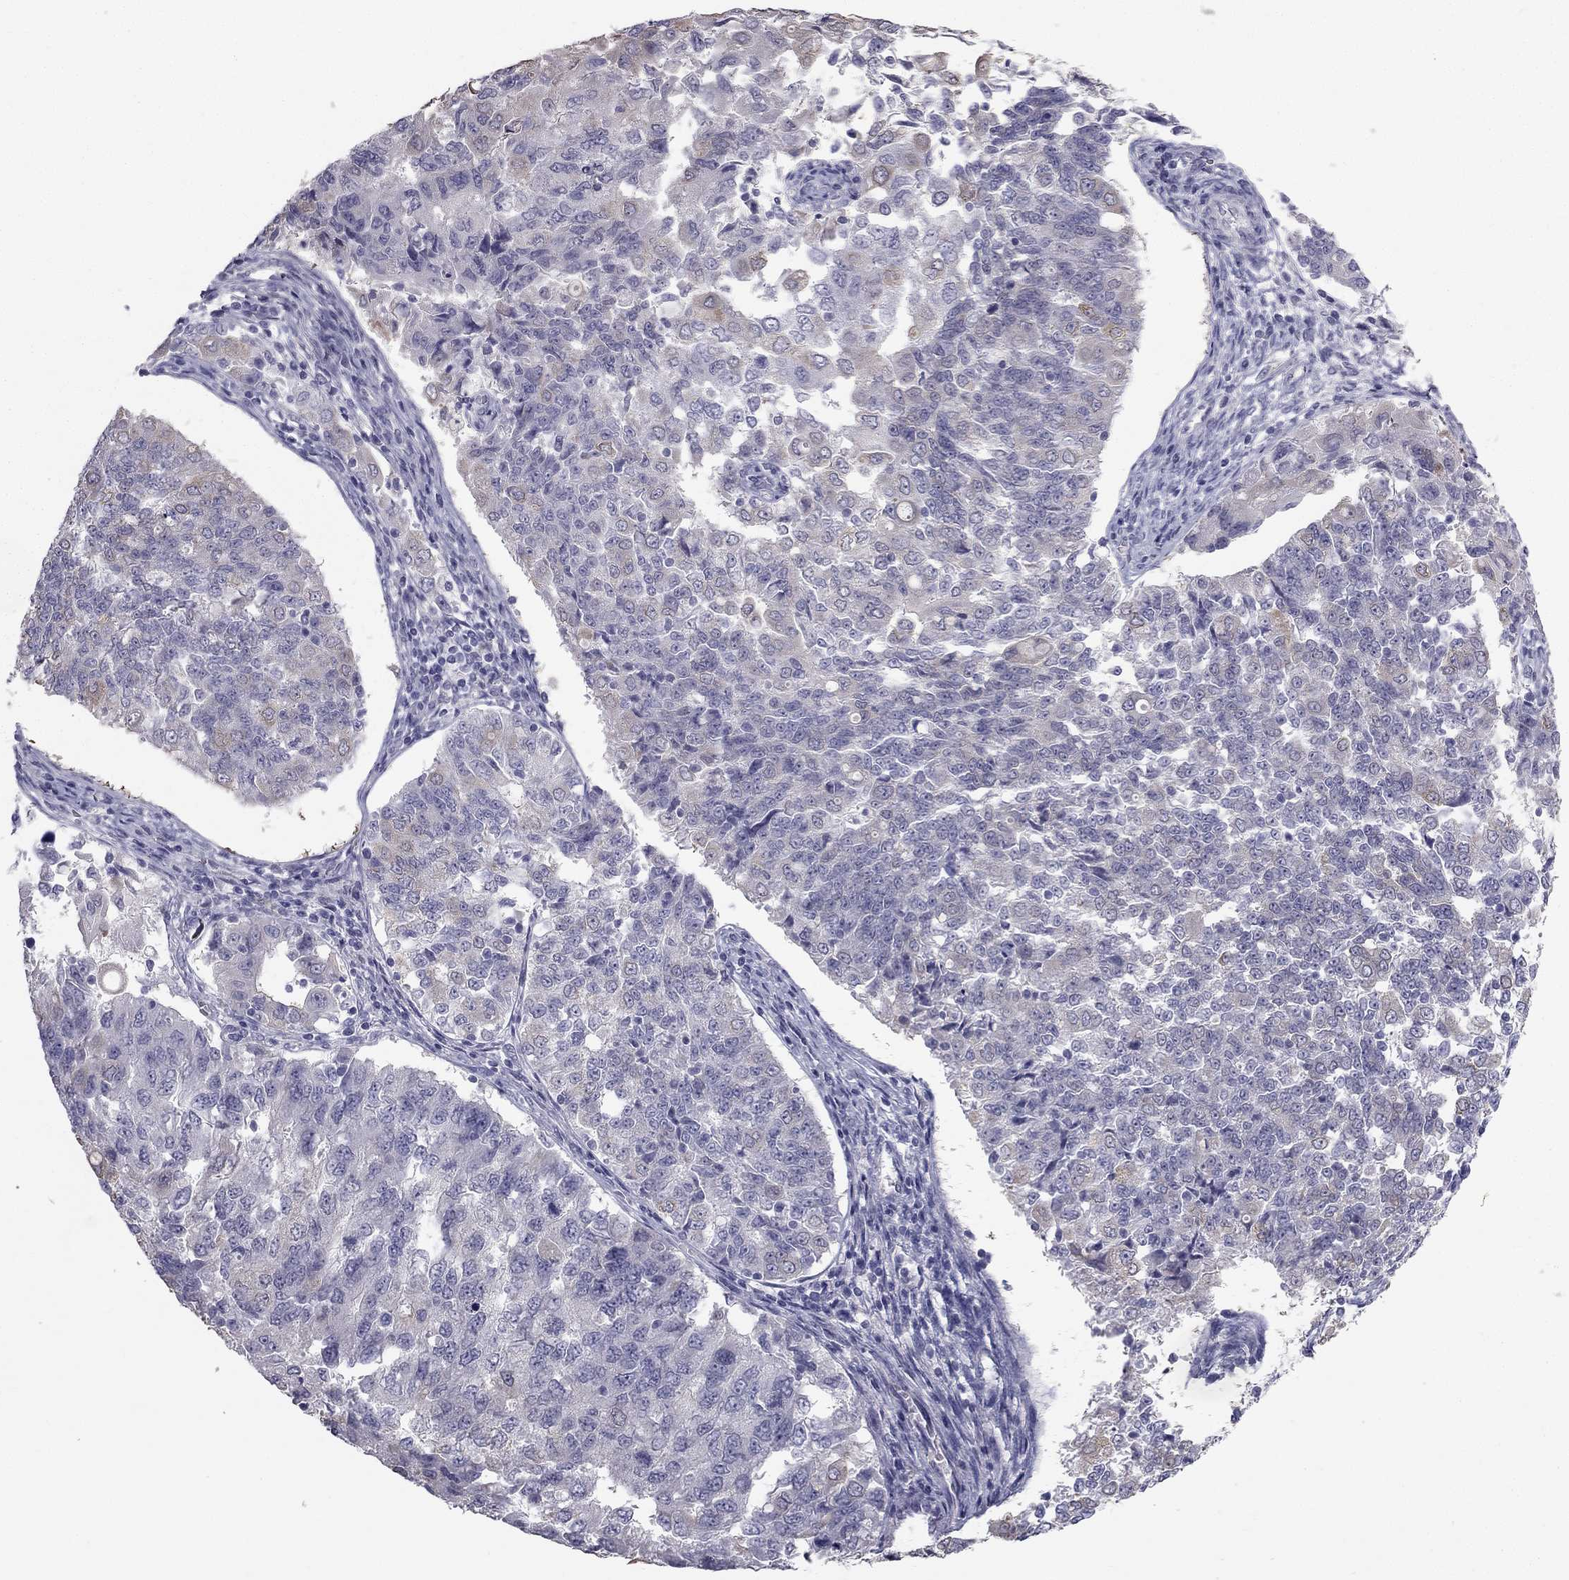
{"staining": {"intensity": "weak", "quantity": "<25%", "location": "cytoplasmic/membranous"}, "tissue": "endometrial cancer", "cell_type": "Tumor cells", "image_type": "cancer", "snomed": [{"axis": "morphology", "description": "Adenocarcinoma, NOS"}, {"axis": "topography", "description": "Endometrium"}], "caption": "Endometrial cancer stained for a protein using immunohistochemistry (IHC) exhibits no expression tumor cells.", "gene": "CCDC40", "patient": {"sex": "female", "age": 43}}